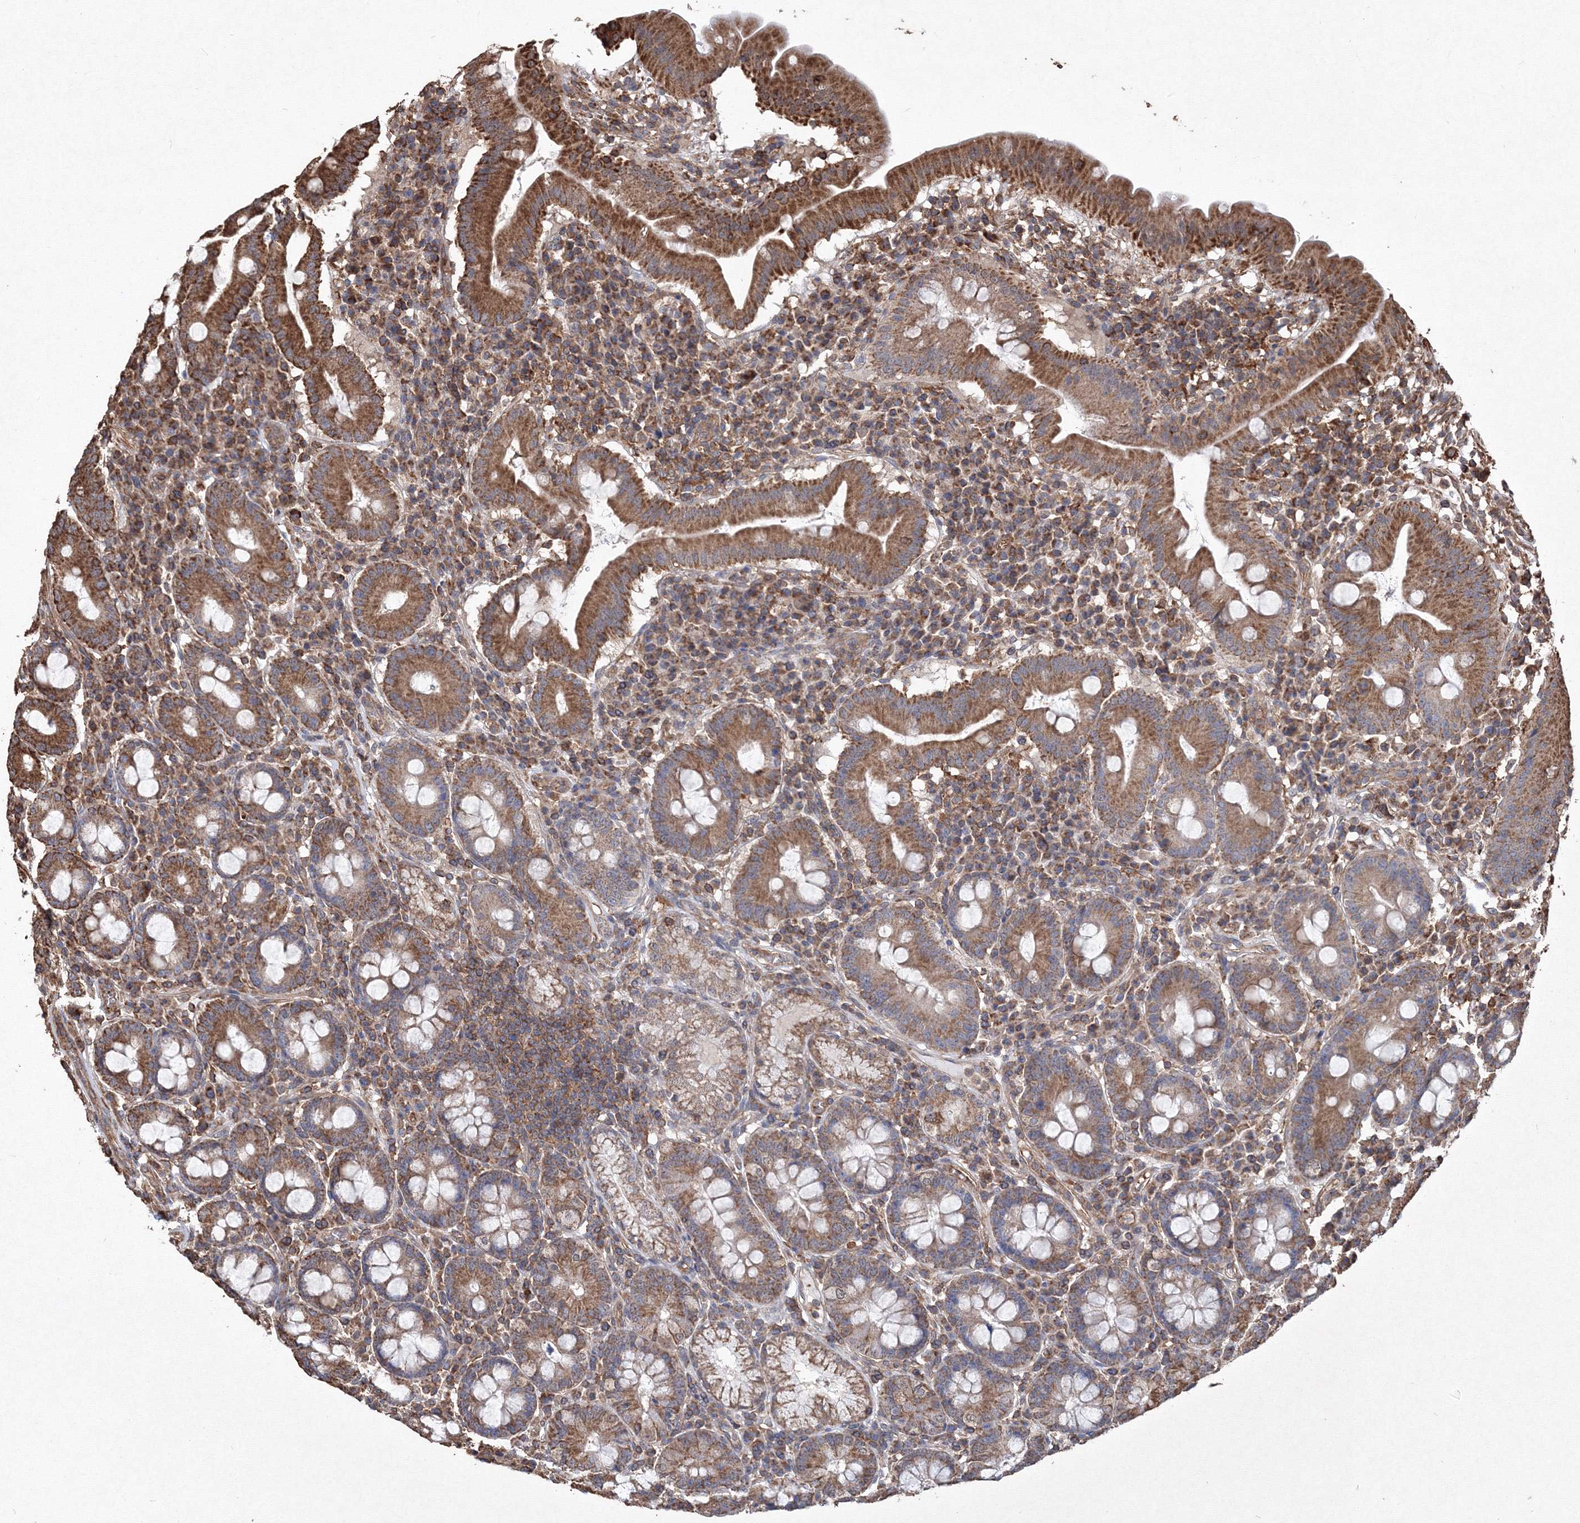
{"staining": {"intensity": "strong", "quantity": ">75%", "location": "cytoplasmic/membranous"}, "tissue": "duodenum", "cell_type": "Glandular cells", "image_type": "normal", "snomed": [{"axis": "morphology", "description": "Normal tissue, NOS"}, {"axis": "topography", "description": "Duodenum"}], "caption": "IHC (DAB (3,3'-diaminobenzidine)) staining of benign duodenum demonstrates strong cytoplasmic/membranous protein staining in about >75% of glandular cells. Immunohistochemistry (ihc) stains the protein of interest in brown and the nuclei are stained blue.", "gene": "TMEM139", "patient": {"sex": "male", "age": 50}}